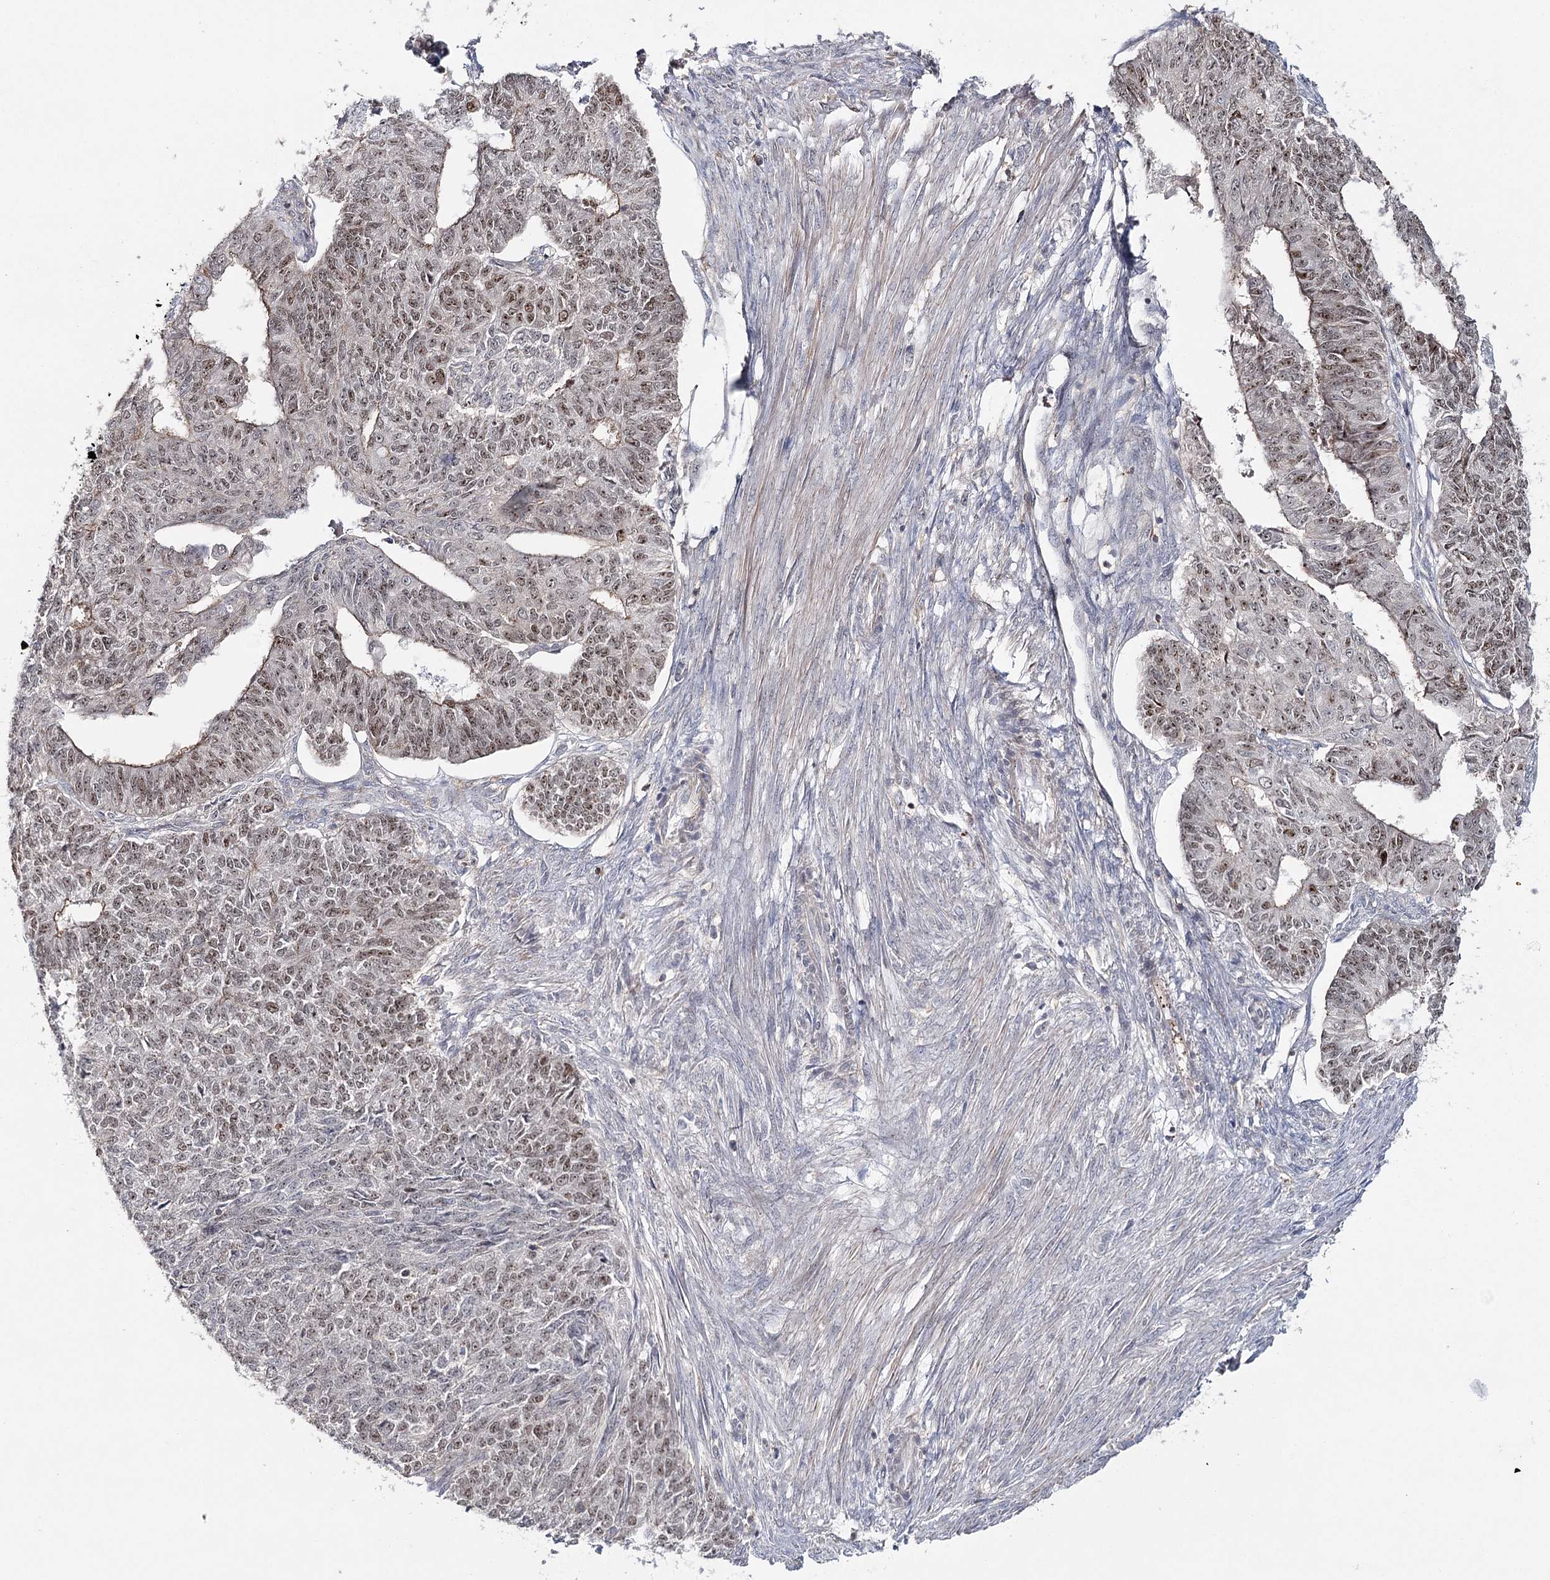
{"staining": {"intensity": "moderate", "quantity": ">75%", "location": "nuclear"}, "tissue": "endometrial cancer", "cell_type": "Tumor cells", "image_type": "cancer", "snomed": [{"axis": "morphology", "description": "Adenocarcinoma, NOS"}, {"axis": "topography", "description": "Endometrium"}], "caption": "This is an image of immunohistochemistry staining of adenocarcinoma (endometrial), which shows moderate expression in the nuclear of tumor cells.", "gene": "ZC3H8", "patient": {"sex": "female", "age": 32}}